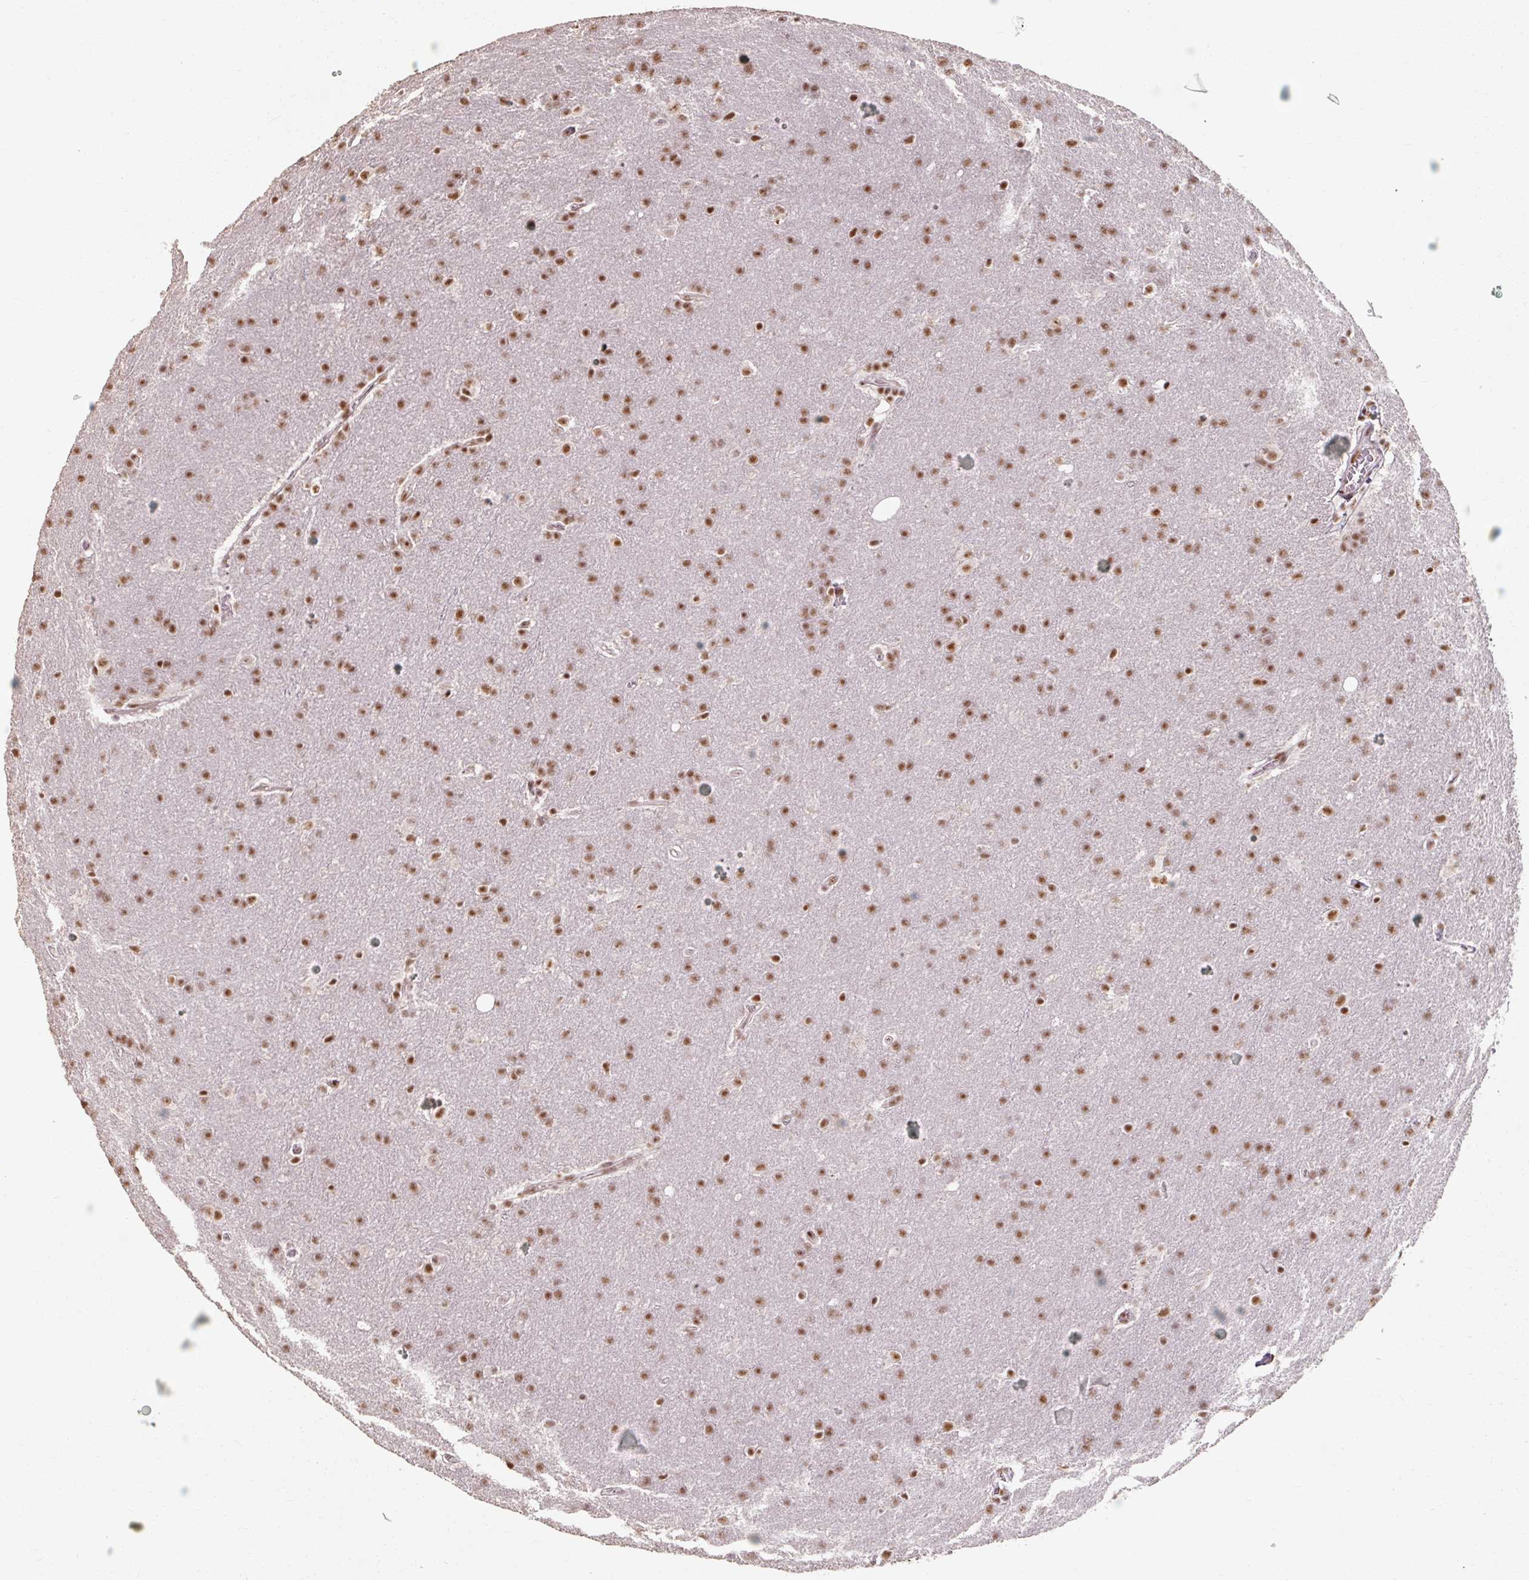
{"staining": {"intensity": "moderate", "quantity": ">75%", "location": "nuclear"}, "tissue": "glioma", "cell_type": "Tumor cells", "image_type": "cancer", "snomed": [{"axis": "morphology", "description": "Glioma, malignant, Low grade"}, {"axis": "topography", "description": "Brain"}], "caption": "Immunohistochemical staining of human malignant low-grade glioma shows medium levels of moderate nuclear expression in about >75% of tumor cells. (DAB = brown stain, brightfield microscopy at high magnification).", "gene": "ZFTRAF1", "patient": {"sex": "female", "age": 32}}